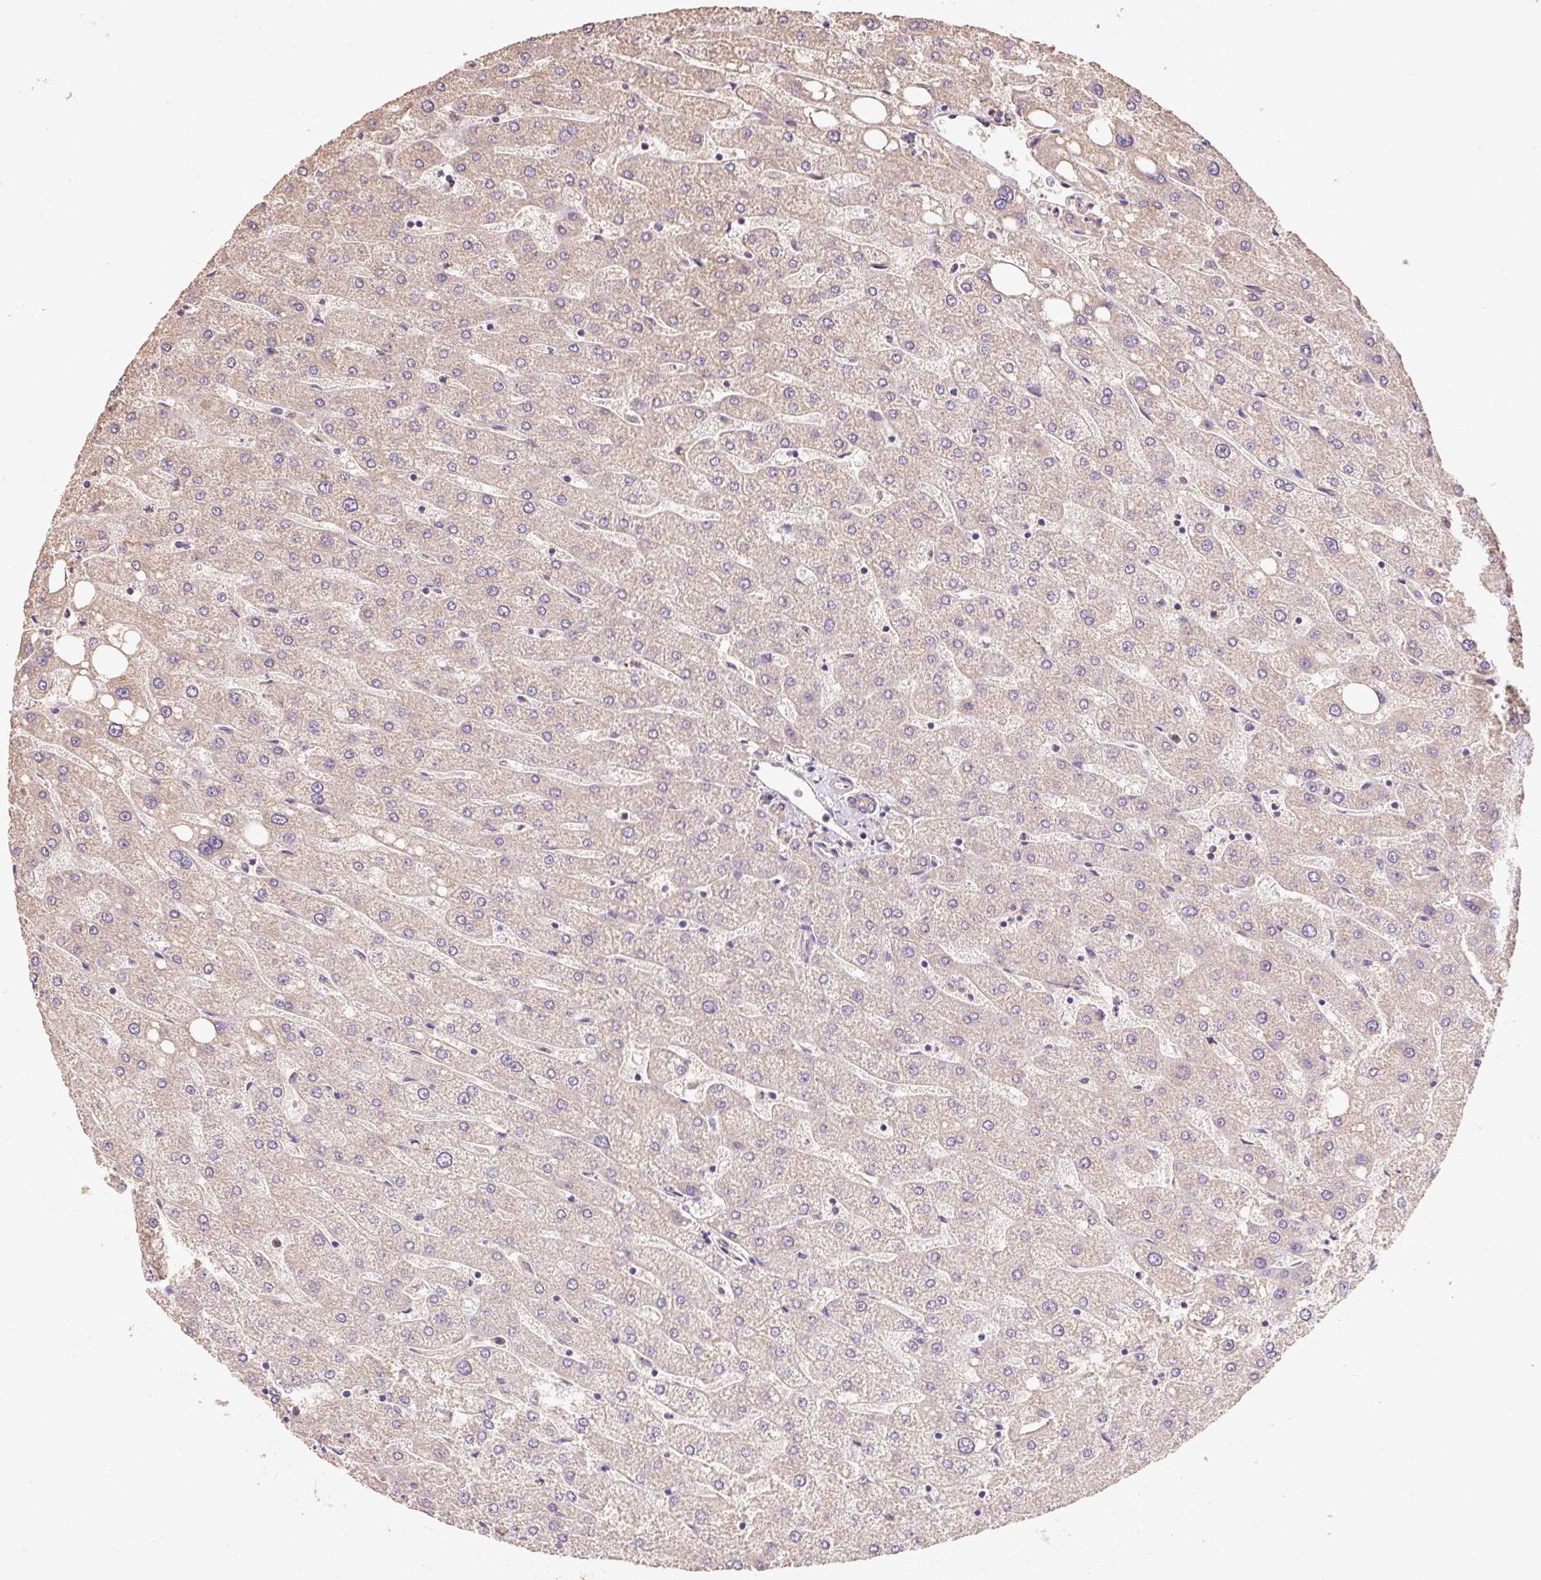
{"staining": {"intensity": "negative", "quantity": "none", "location": "none"}, "tissue": "liver", "cell_type": "Cholangiocytes", "image_type": "normal", "snomed": [{"axis": "morphology", "description": "Normal tissue, NOS"}, {"axis": "topography", "description": "Liver"}], "caption": "DAB immunohistochemical staining of benign liver demonstrates no significant staining in cholangiocytes.", "gene": "HERC2", "patient": {"sex": "male", "age": 67}}